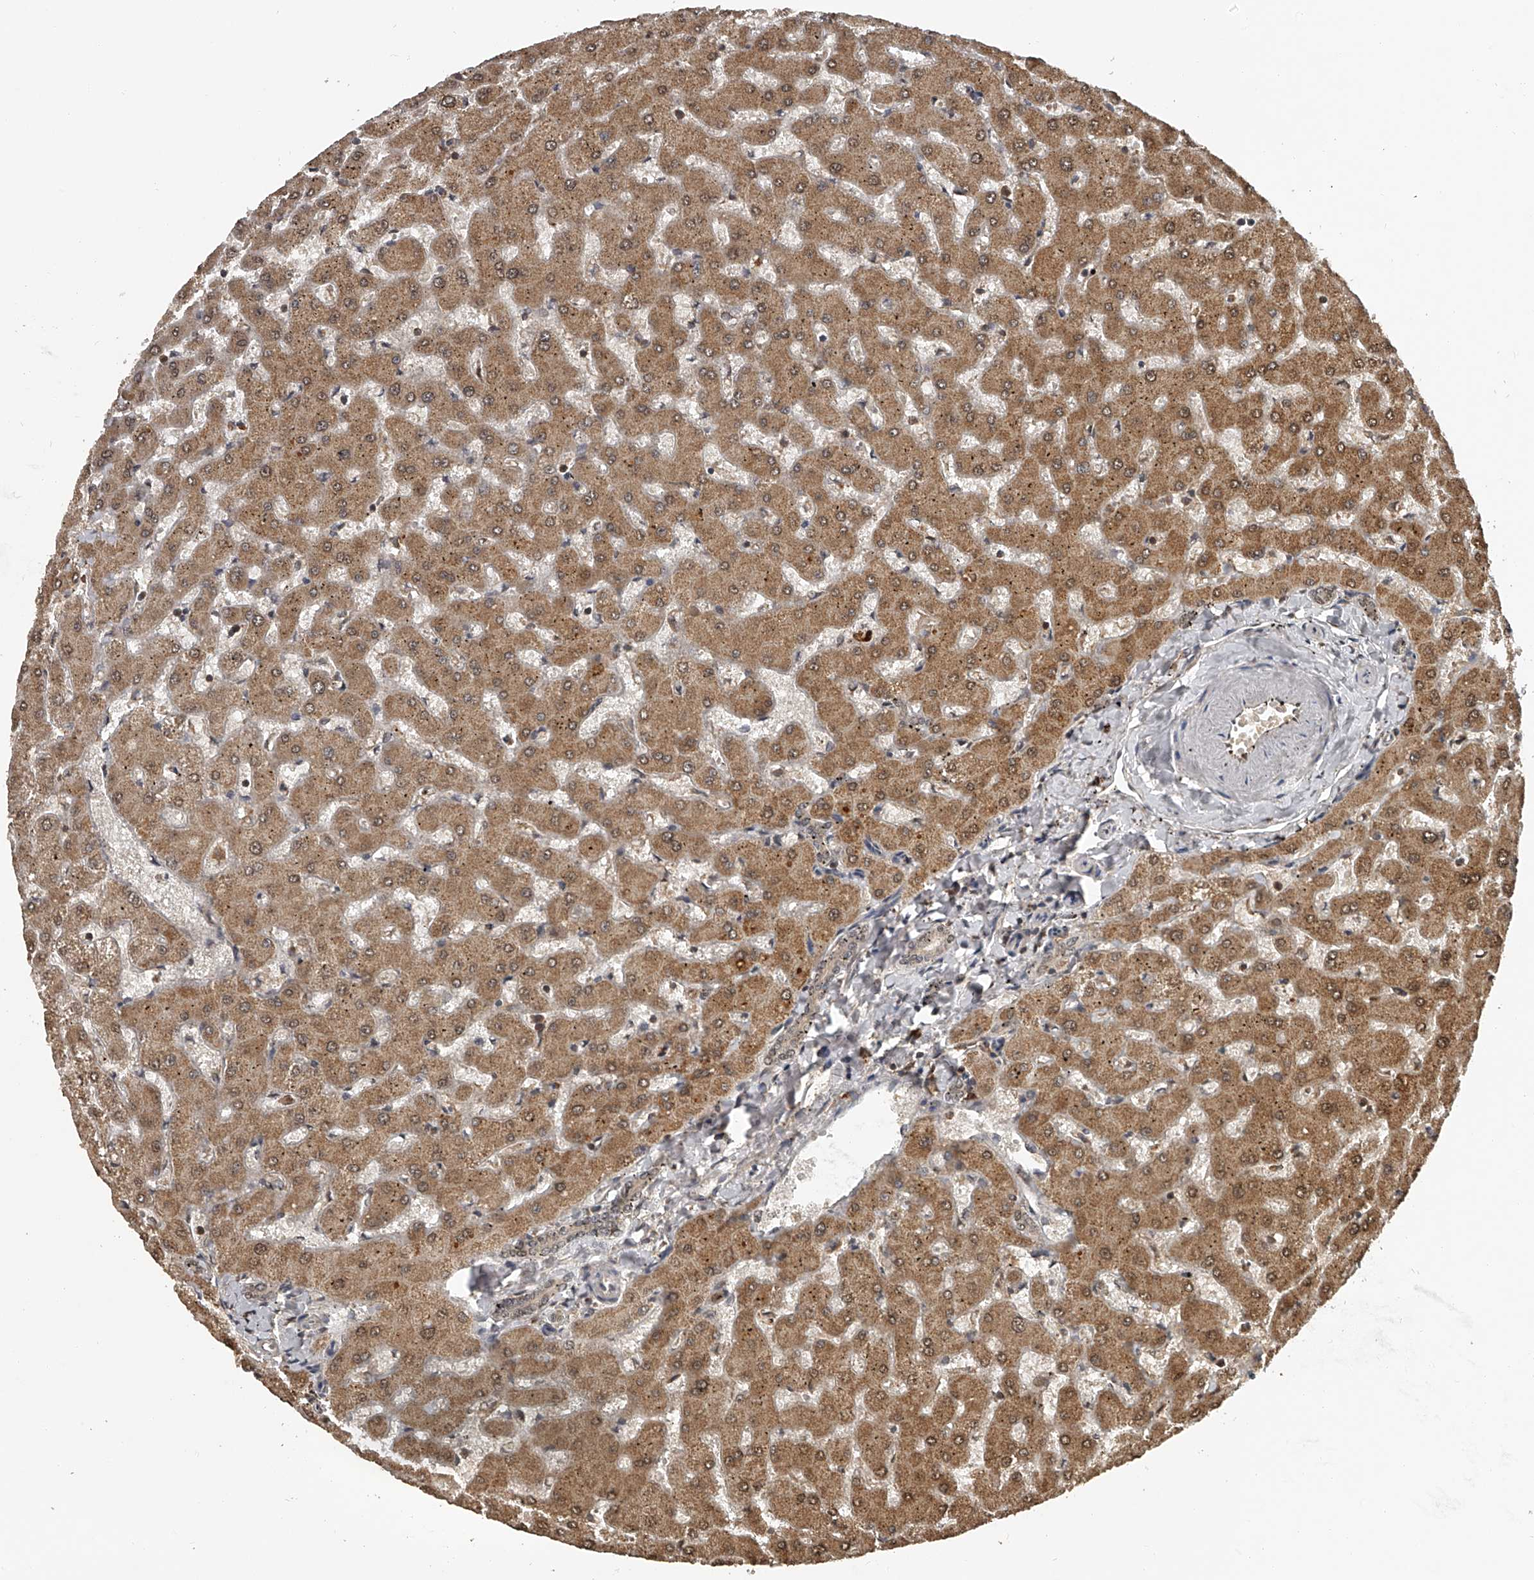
{"staining": {"intensity": "weak", "quantity": "25%-75%", "location": "cytoplasmic/membranous,nuclear"}, "tissue": "liver", "cell_type": "Cholangiocytes", "image_type": "normal", "snomed": [{"axis": "morphology", "description": "Normal tissue, NOS"}, {"axis": "topography", "description": "Liver"}], "caption": "A low amount of weak cytoplasmic/membranous,nuclear staining is appreciated in approximately 25%-75% of cholangiocytes in unremarkable liver. The staining was performed using DAB, with brown indicating positive protein expression. Nuclei are stained blue with hematoxylin.", "gene": "PLEKHG1", "patient": {"sex": "female", "age": 63}}